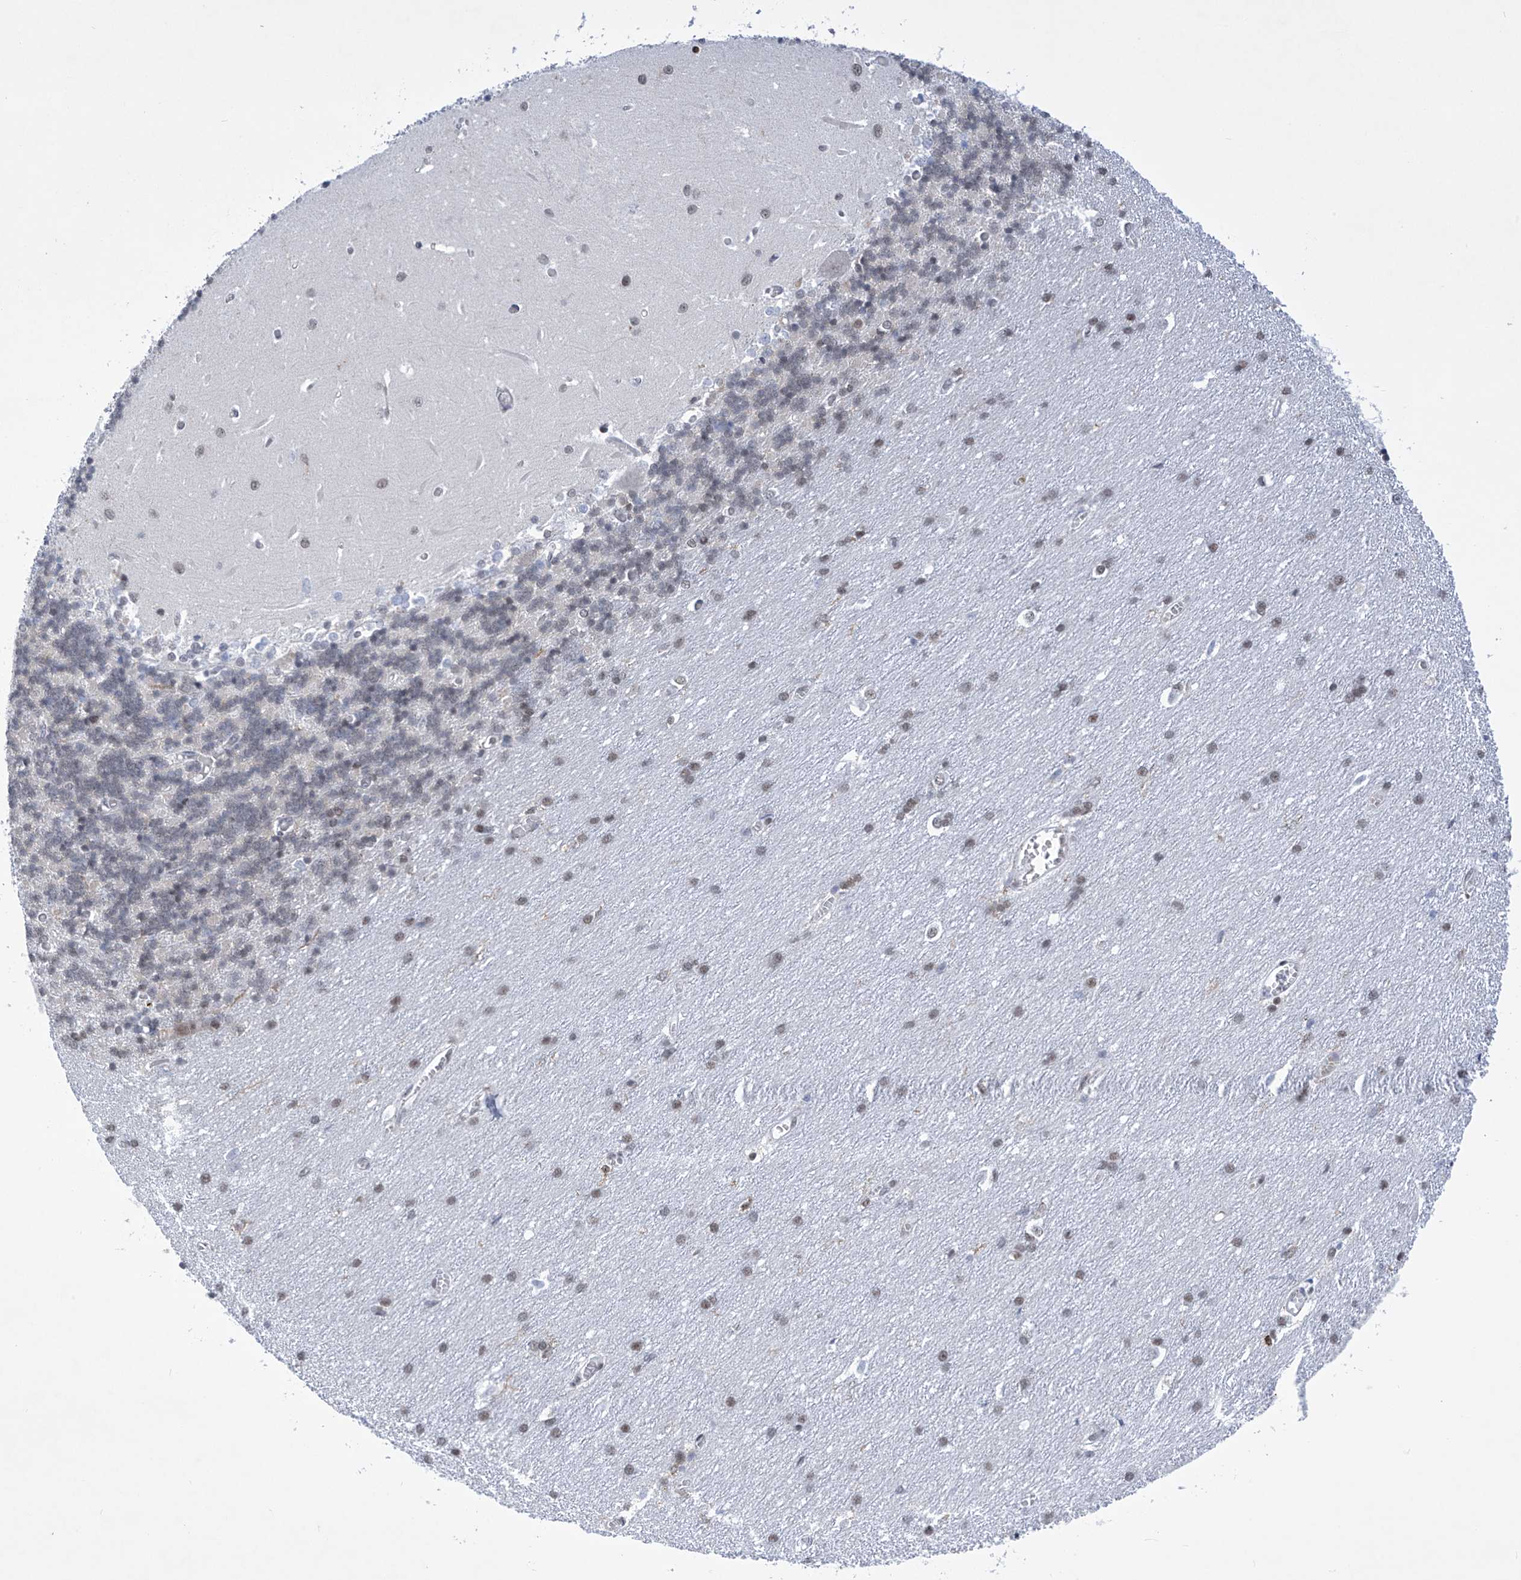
{"staining": {"intensity": "negative", "quantity": "none", "location": "none"}, "tissue": "cerebellum", "cell_type": "Cells in granular layer", "image_type": "normal", "snomed": [{"axis": "morphology", "description": "Normal tissue, NOS"}, {"axis": "topography", "description": "Cerebellum"}], "caption": "The photomicrograph displays no significant expression in cells in granular layer of cerebellum.", "gene": "MSL3", "patient": {"sex": "male", "age": 37}}